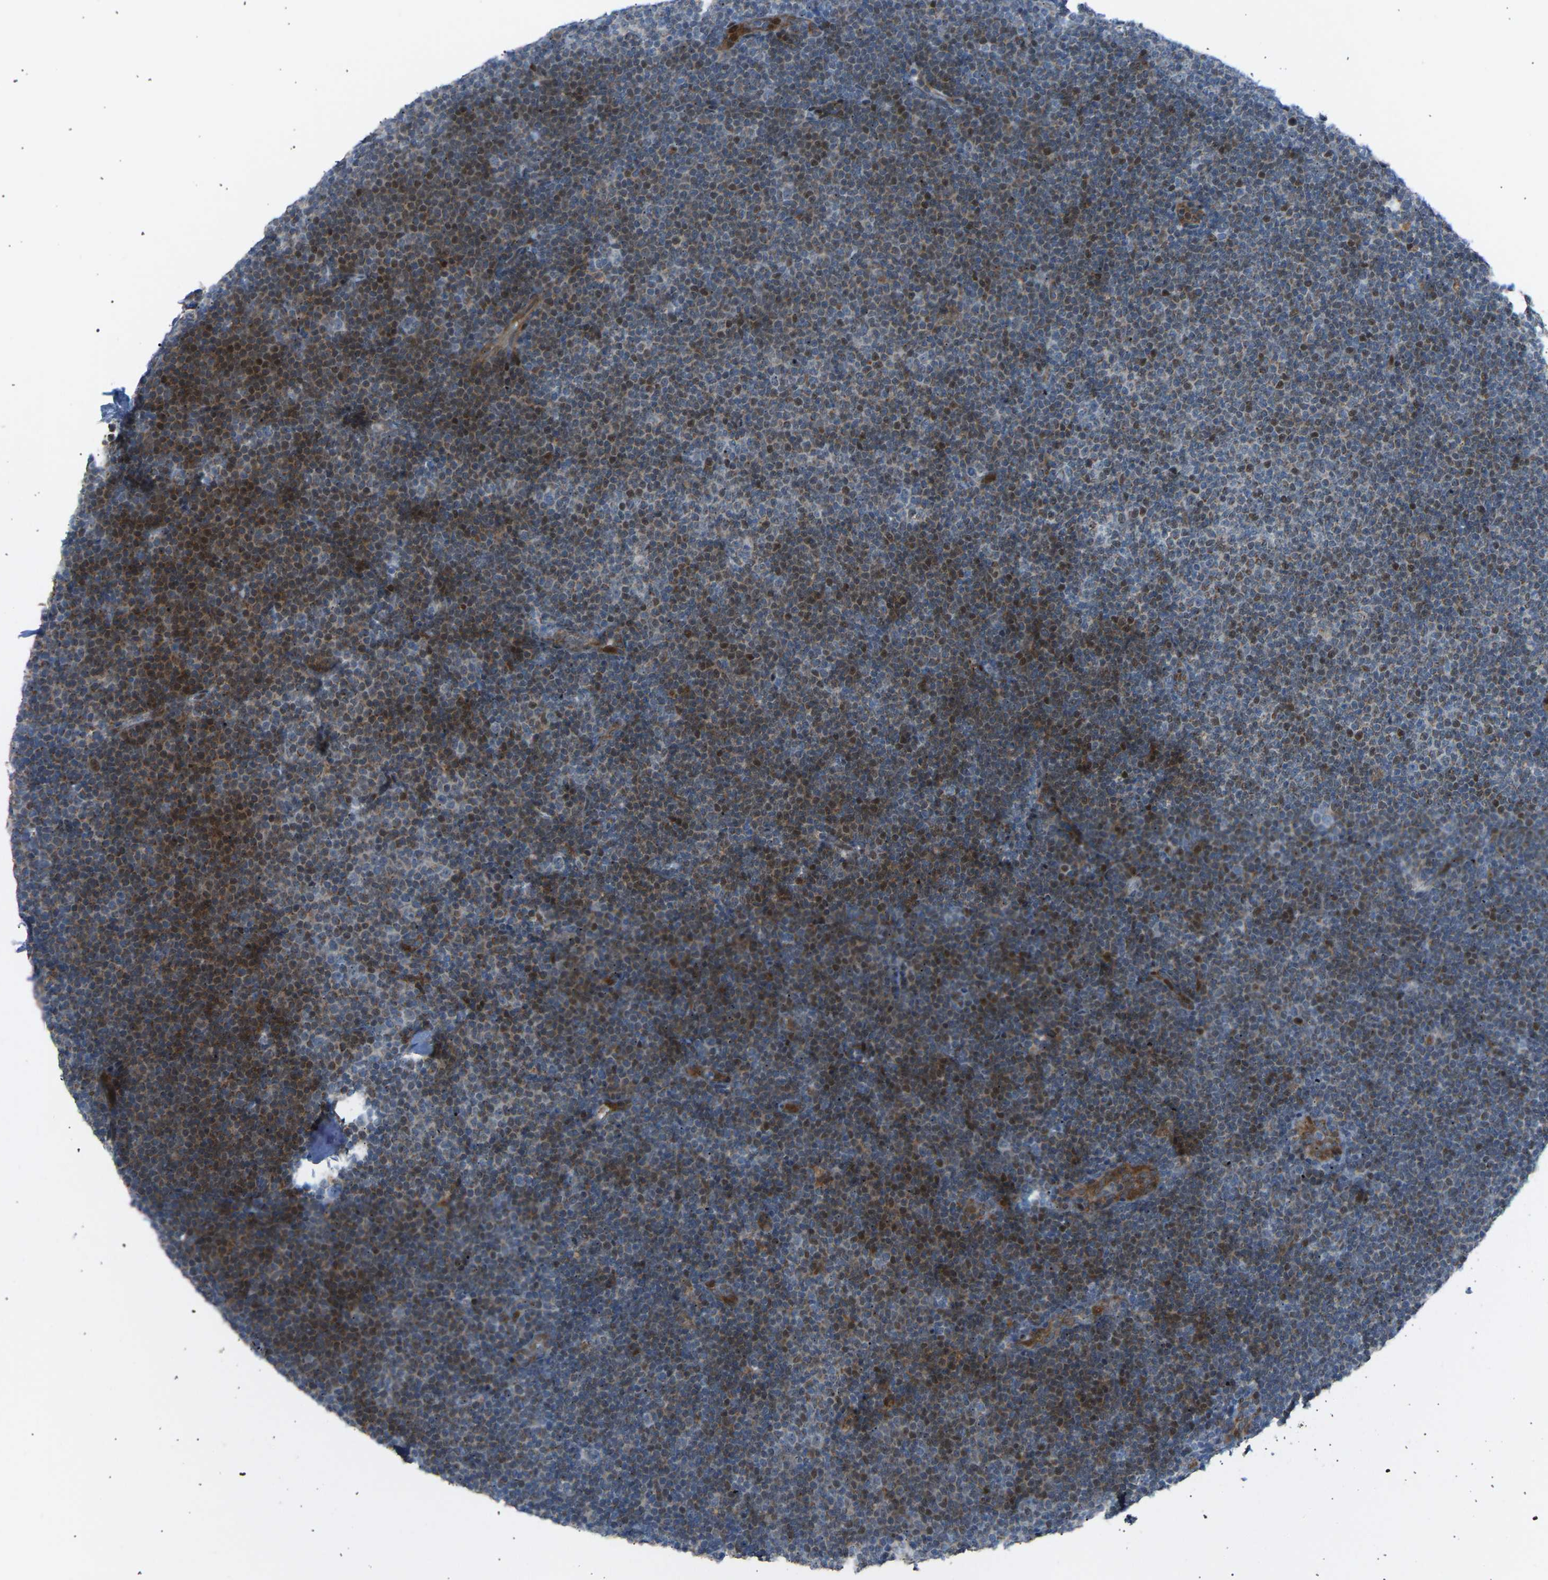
{"staining": {"intensity": "moderate", "quantity": "25%-75%", "location": "cytoplasmic/membranous,nuclear"}, "tissue": "lymphoma", "cell_type": "Tumor cells", "image_type": "cancer", "snomed": [{"axis": "morphology", "description": "Malignant lymphoma, non-Hodgkin's type, Low grade"}, {"axis": "topography", "description": "Lymph node"}], "caption": "A micrograph of human lymphoma stained for a protein displays moderate cytoplasmic/membranous and nuclear brown staining in tumor cells.", "gene": "VPS41", "patient": {"sex": "female", "age": 53}}